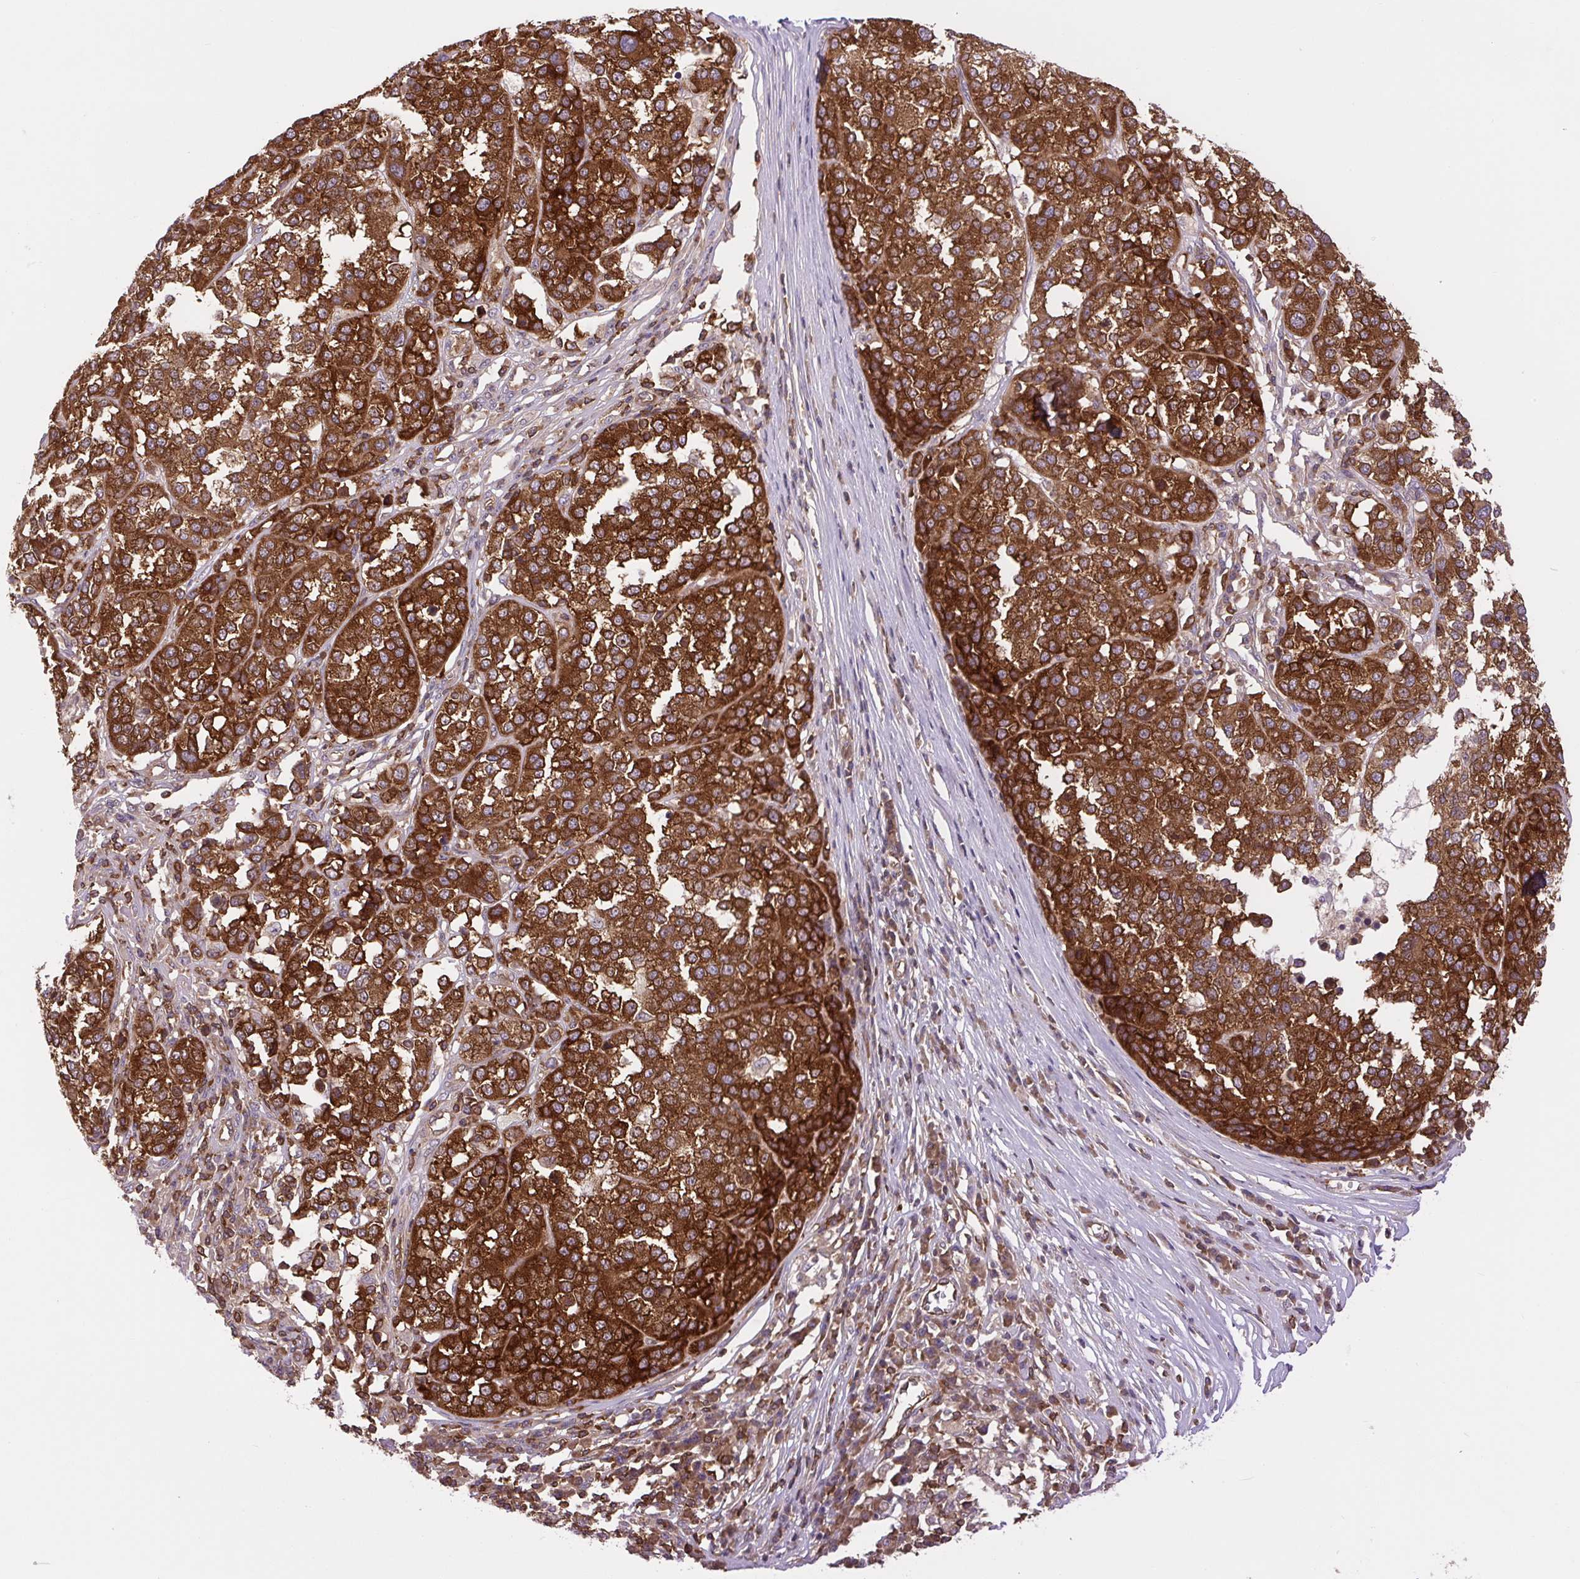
{"staining": {"intensity": "strong", "quantity": ">75%", "location": "cytoplasmic/membranous"}, "tissue": "melanoma", "cell_type": "Tumor cells", "image_type": "cancer", "snomed": [{"axis": "morphology", "description": "Malignant melanoma, Metastatic site"}, {"axis": "topography", "description": "Lymph node"}], "caption": "Melanoma stained for a protein displays strong cytoplasmic/membranous positivity in tumor cells.", "gene": "PLCG1", "patient": {"sex": "male", "age": 44}}